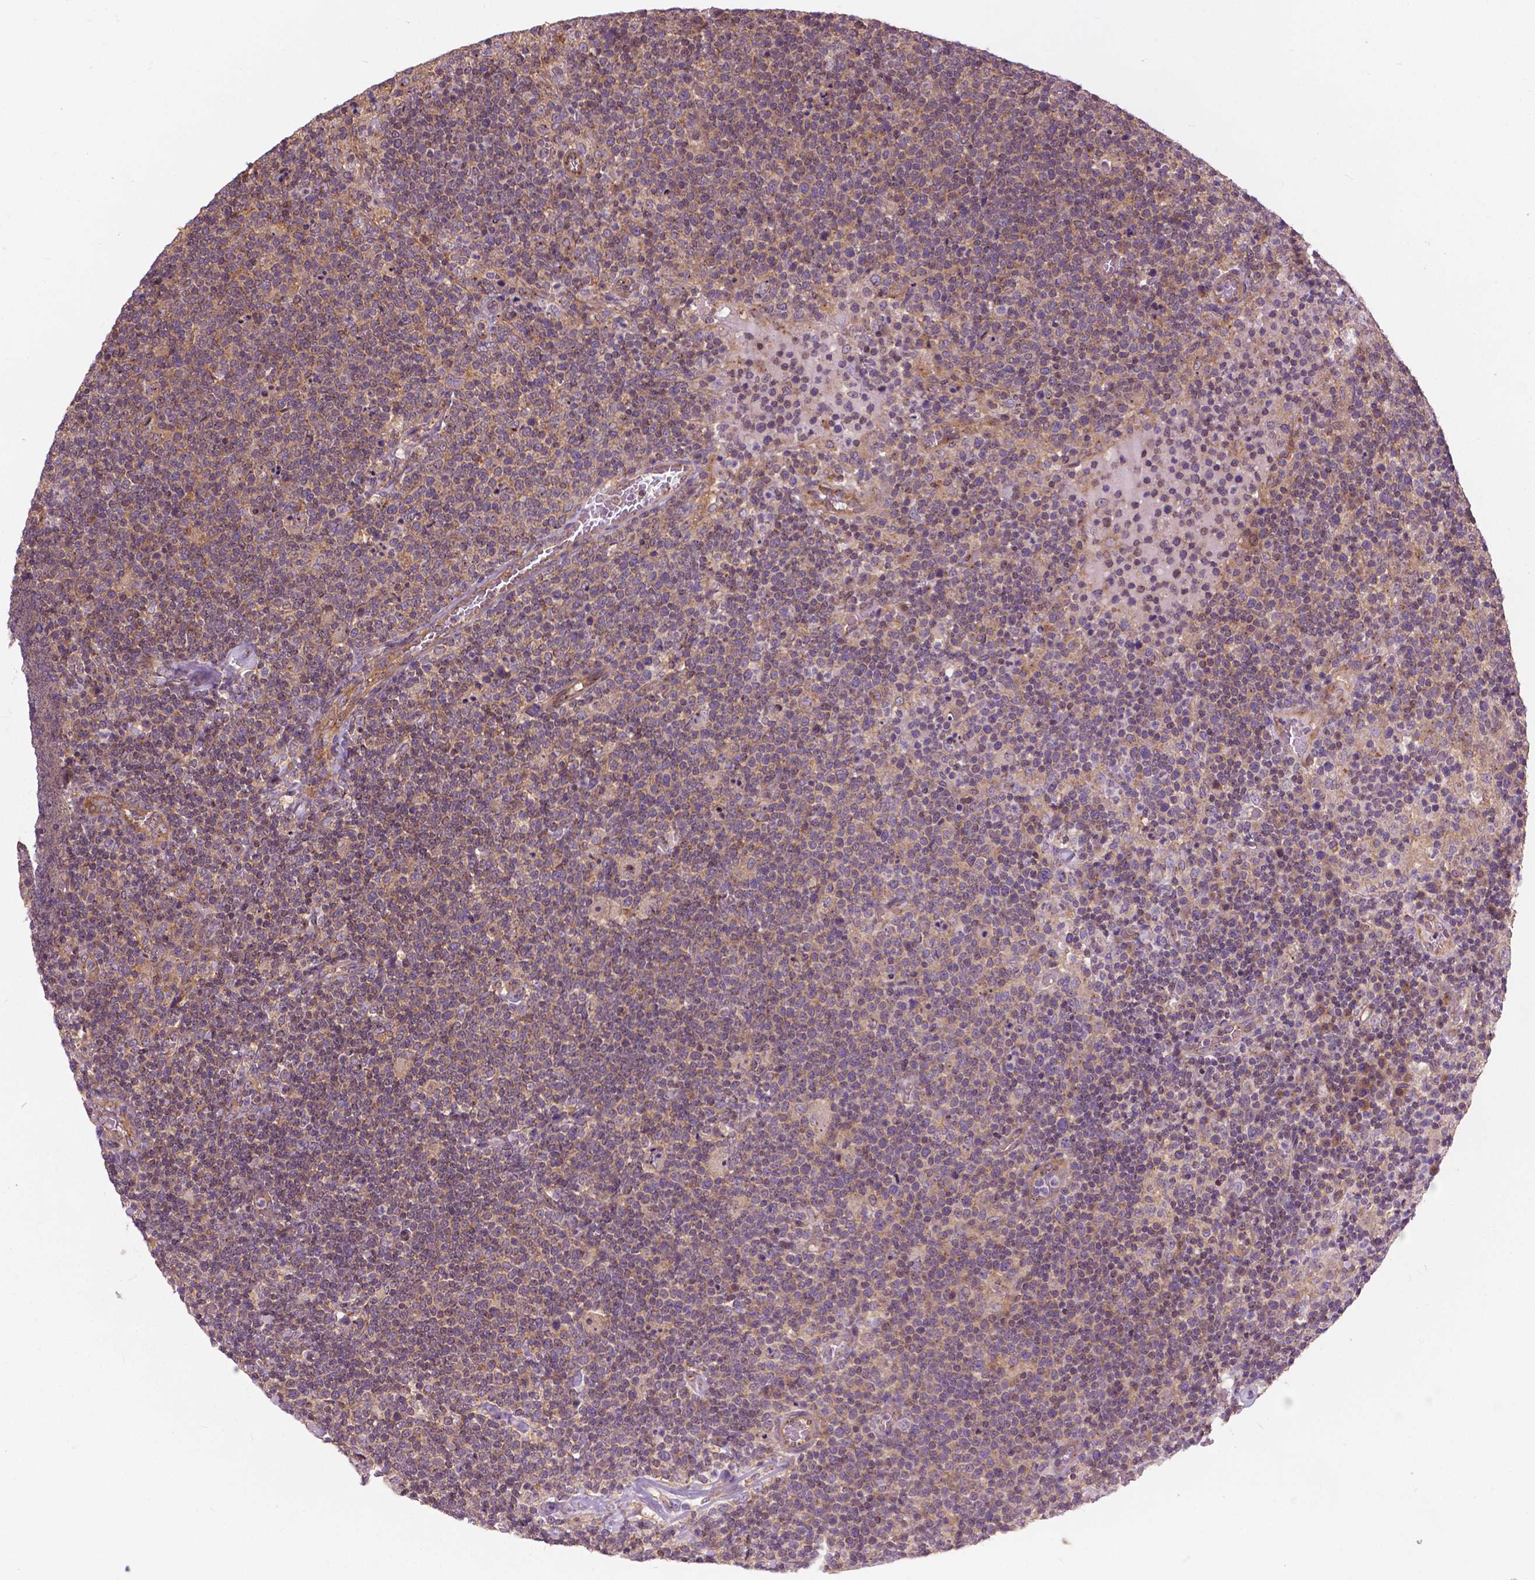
{"staining": {"intensity": "weak", "quantity": ">75%", "location": "cytoplasmic/membranous"}, "tissue": "lymphoma", "cell_type": "Tumor cells", "image_type": "cancer", "snomed": [{"axis": "morphology", "description": "Malignant lymphoma, non-Hodgkin's type, High grade"}, {"axis": "topography", "description": "Lymph node"}], "caption": "Malignant lymphoma, non-Hodgkin's type (high-grade) stained for a protein (brown) demonstrates weak cytoplasmic/membranous positive staining in approximately >75% of tumor cells.", "gene": "MZT1", "patient": {"sex": "male", "age": 61}}